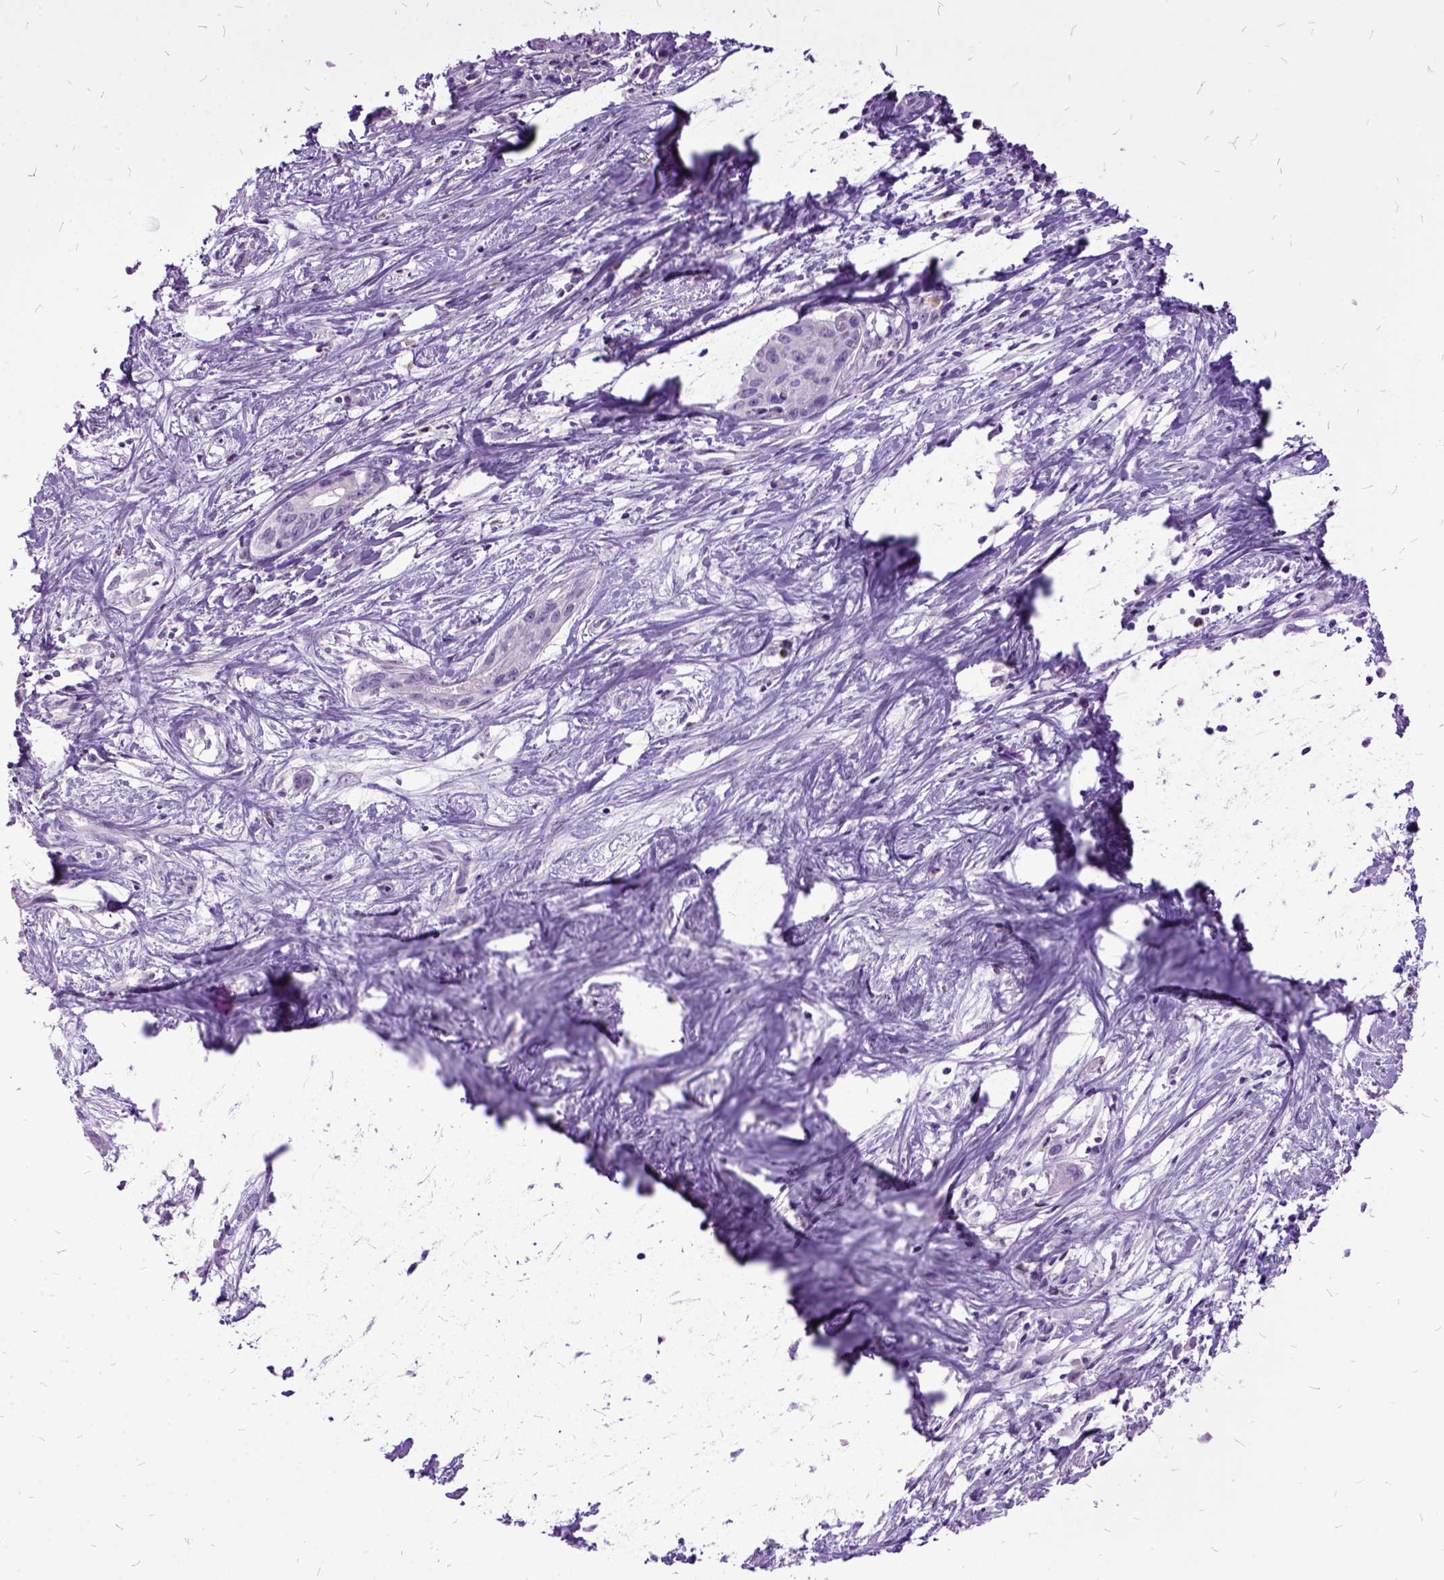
{"staining": {"intensity": "negative", "quantity": "none", "location": "none"}, "tissue": "liver cancer", "cell_type": "Tumor cells", "image_type": "cancer", "snomed": [{"axis": "morphology", "description": "Cholangiocarcinoma"}, {"axis": "topography", "description": "Liver"}], "caption": "An immunohistochemistry (IHC) micrograph of liver cancer (cholangiocarcinoma) is shown. There is no staining in tumor cells of liver cancer (cholangiocarcinoma).", "gene": "MME", "patient": {"sex": "female", "age": 65}}